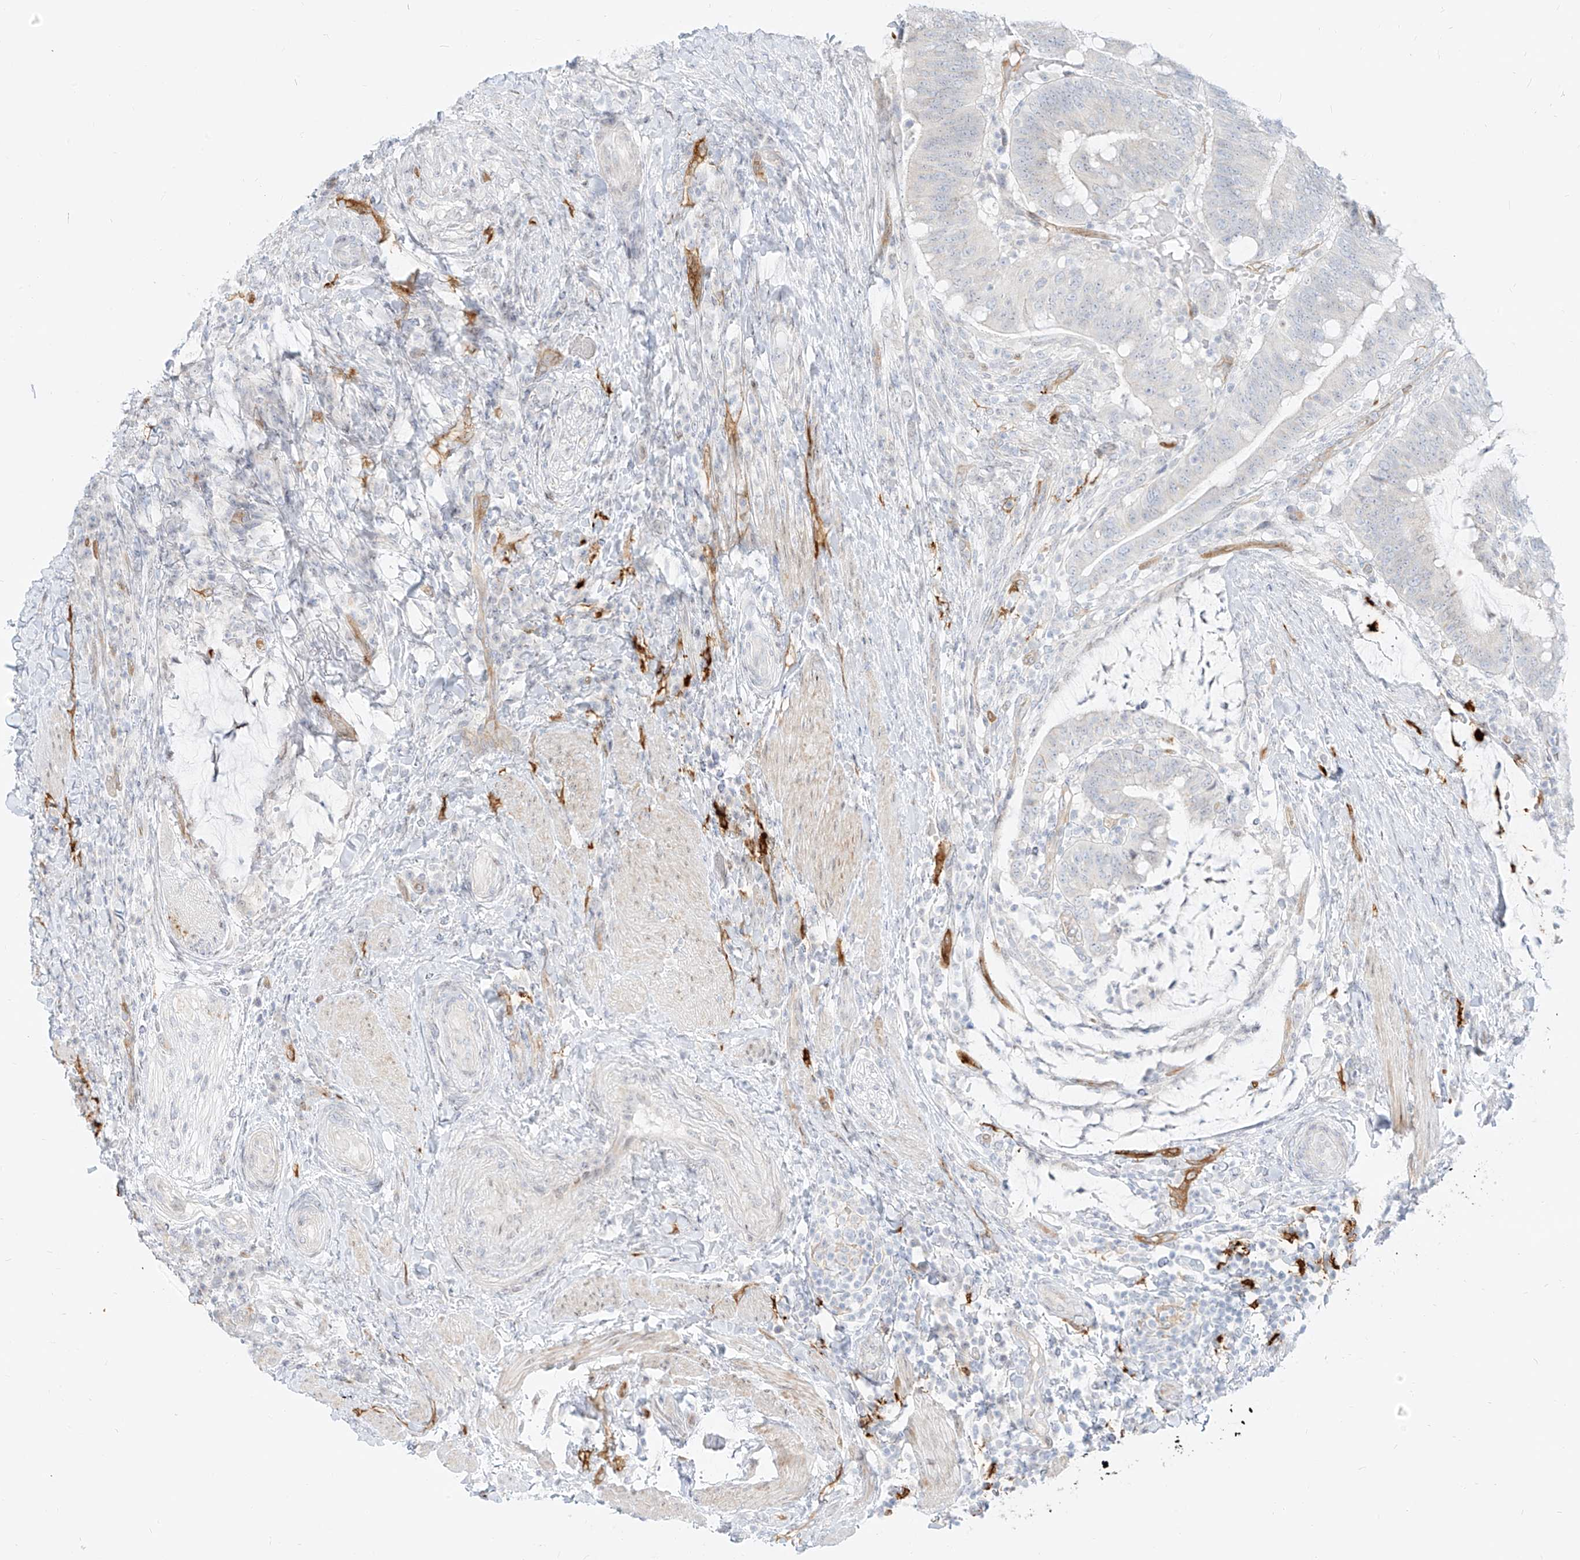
{"staining": {"intensity": "negative", "quantity": "none", "location": "none"}, "tissue": "colorectal cancer", "cell_type": "Tumor cells", "image_type": "cancer", "snomed": [{"axis": "morphology", "description": "Adenocarcinoma, NOS"}, {"axis": "topography", "description": "Colon"}], "caption": "Tumor cells show no significant protein expression in adenocarcinoma (colorectal).", "gene": "NHSL1", "patient": {"sex": "female", "age": 66}}